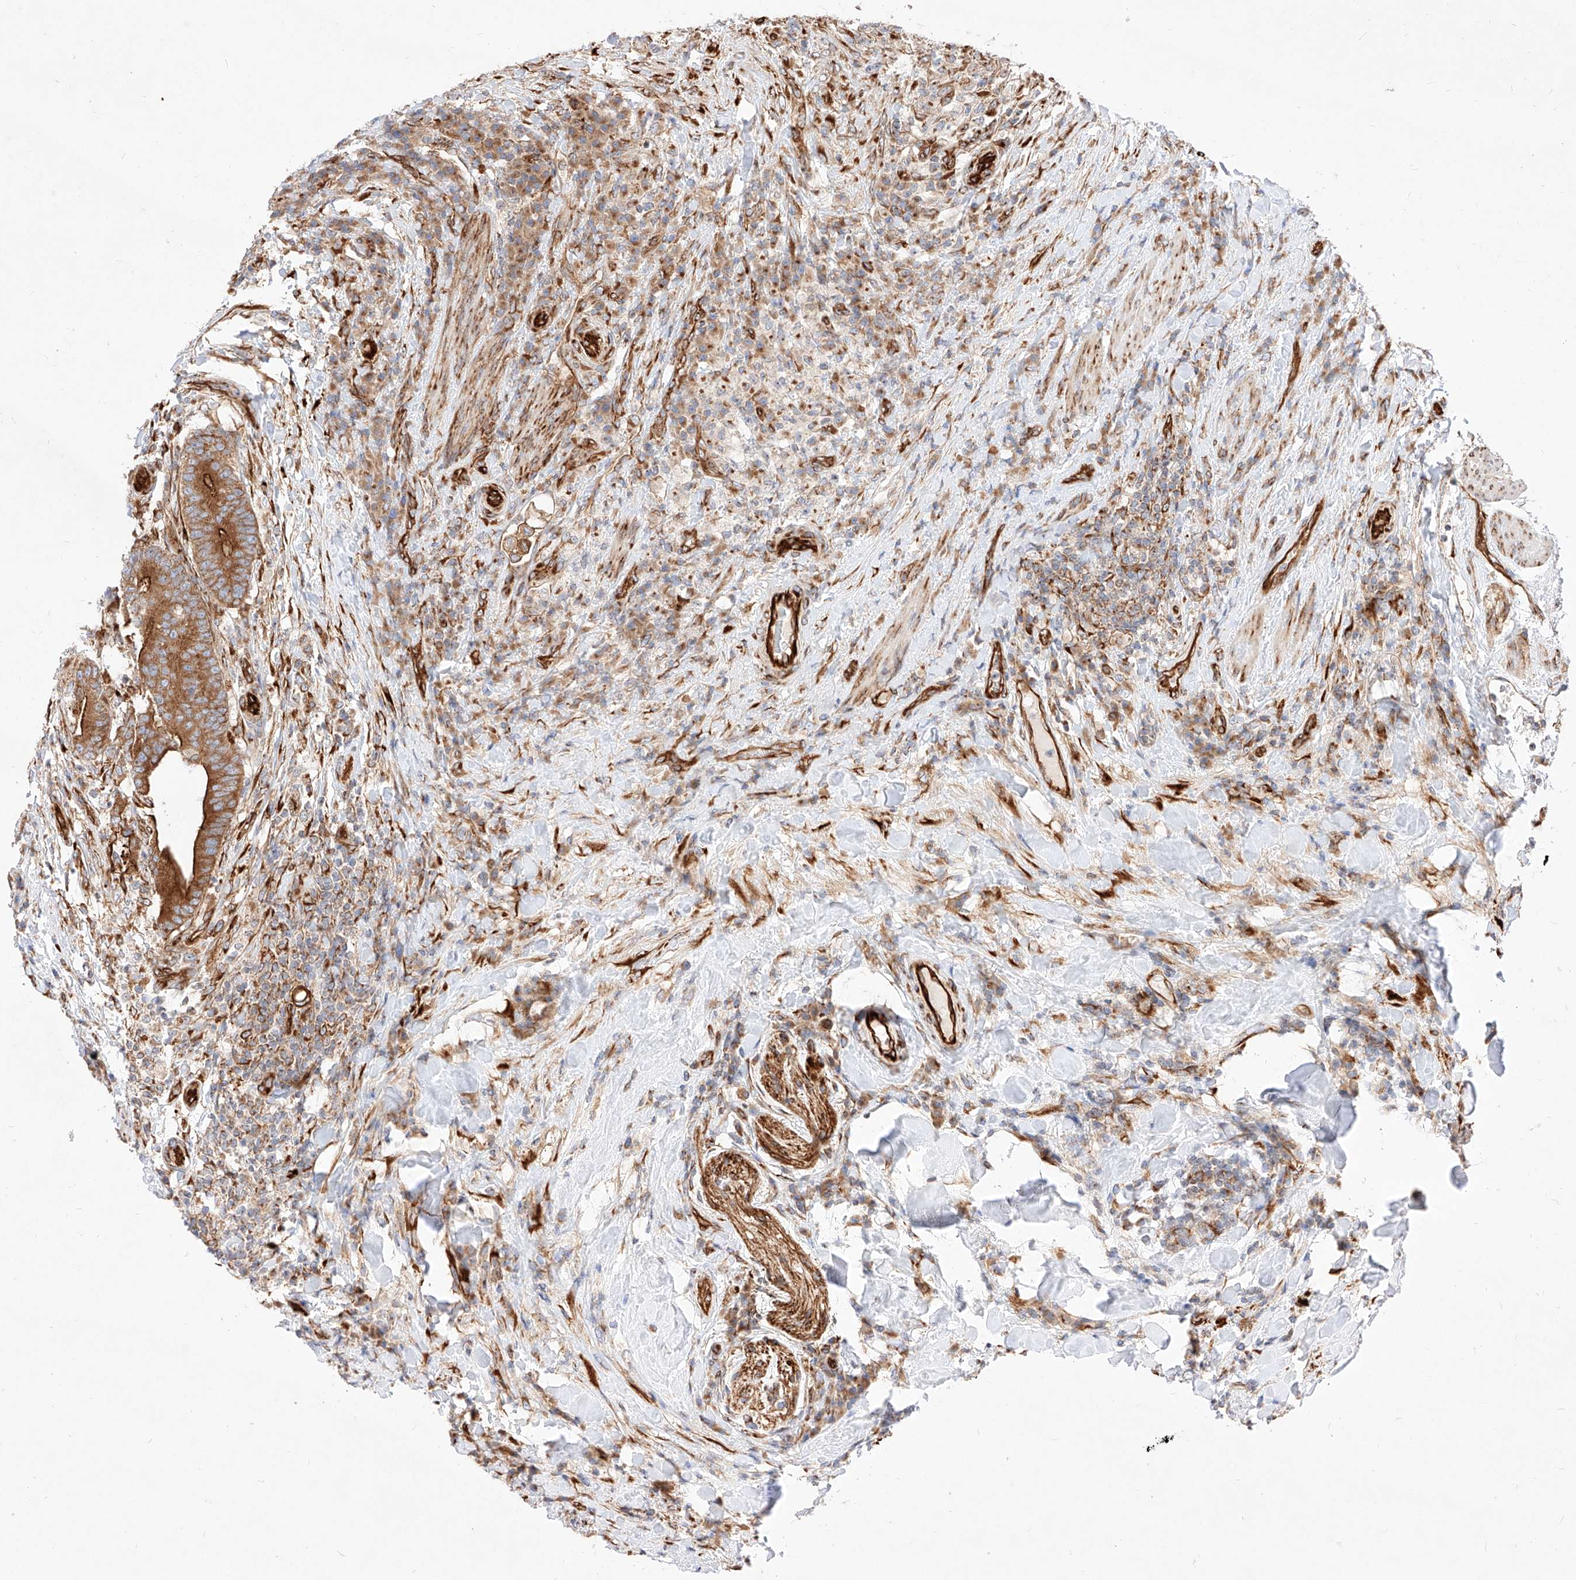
{"staining": {"intensity": "strong", "quantity": ">75%", "location": "cytoplasmic/membranous"}, "tissue": "colorectal cancer", "cell_type": "Tumor cells", "image_type": "cancer", "snomed": [{"axis": "morphology", "description": "Adenocarcinoma, NOS"}, {"axis": "topography", "description": "Colon"}], "caption": "Colorectal cancer stained with DAB (3,3'-diaminobenzidine) immunohistochemistry demonstrates high levels of strong cytoplasmic/membranous staining in about >75% of tumor cells. (DAB (3,3'-diaminobenzidine) IHC, brown staining for protein, blue staining for nuclei).", "gene": "CSGALNACT2", "patient": {"sex": "female", "age": 66}}